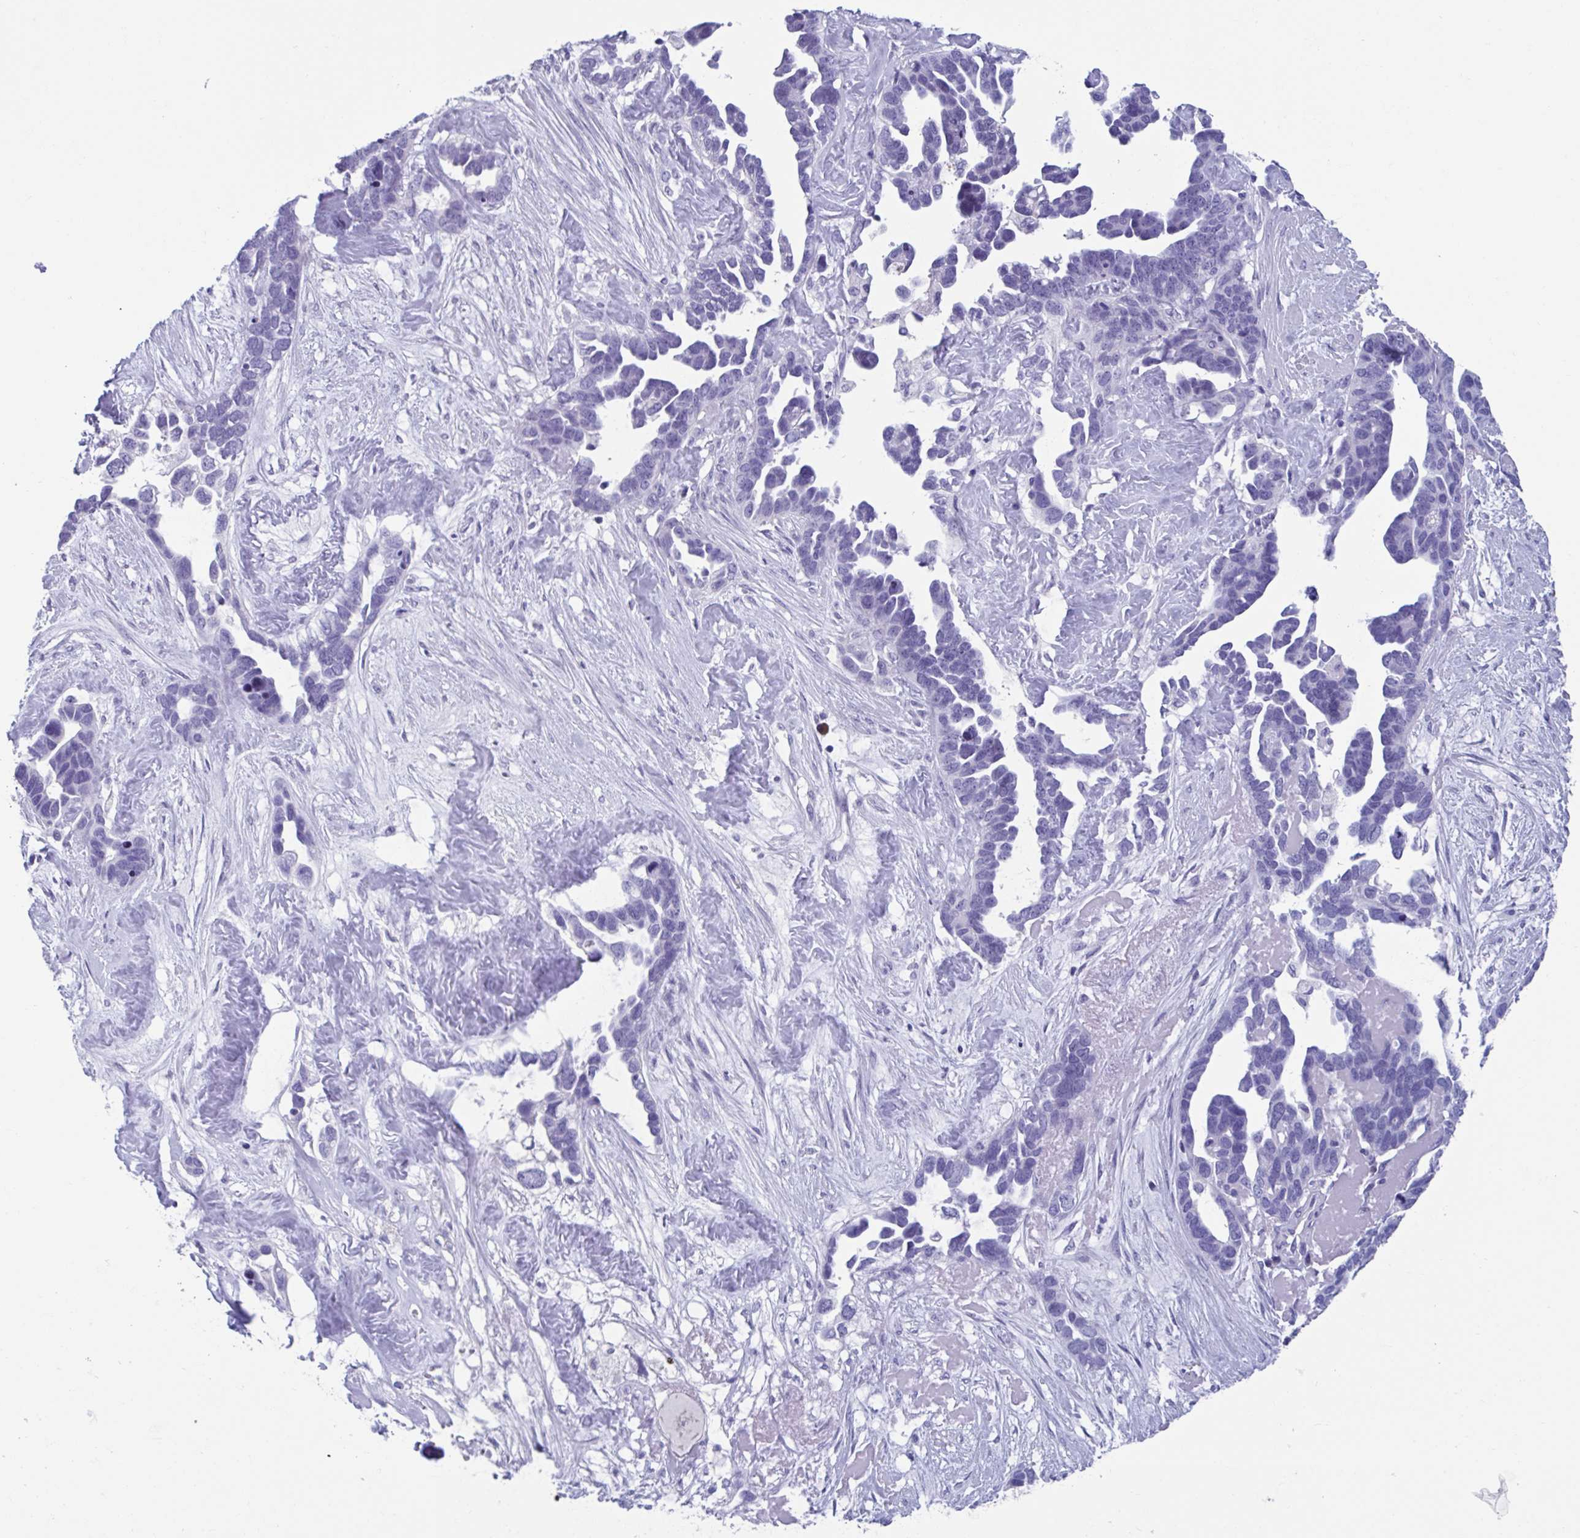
{"staining": {"intensity": "negative", "quantity": "none", "location": "none"}, "tissue": "ovarian cancer", "cell_type": "Tumor cells", "image_type": "cancer", "snomed": [{"axis": "morphology", "description": "Cystadenocarcinoma, serous, NOS"}, {"axis": "topography", "description": "Ovary"}], "caption": "An image of ovarian cancer stained for a protein exhibits no brown staining in tumor cells.", "gene": "USP35", "patient": {"sex": "female", "age": 54}}